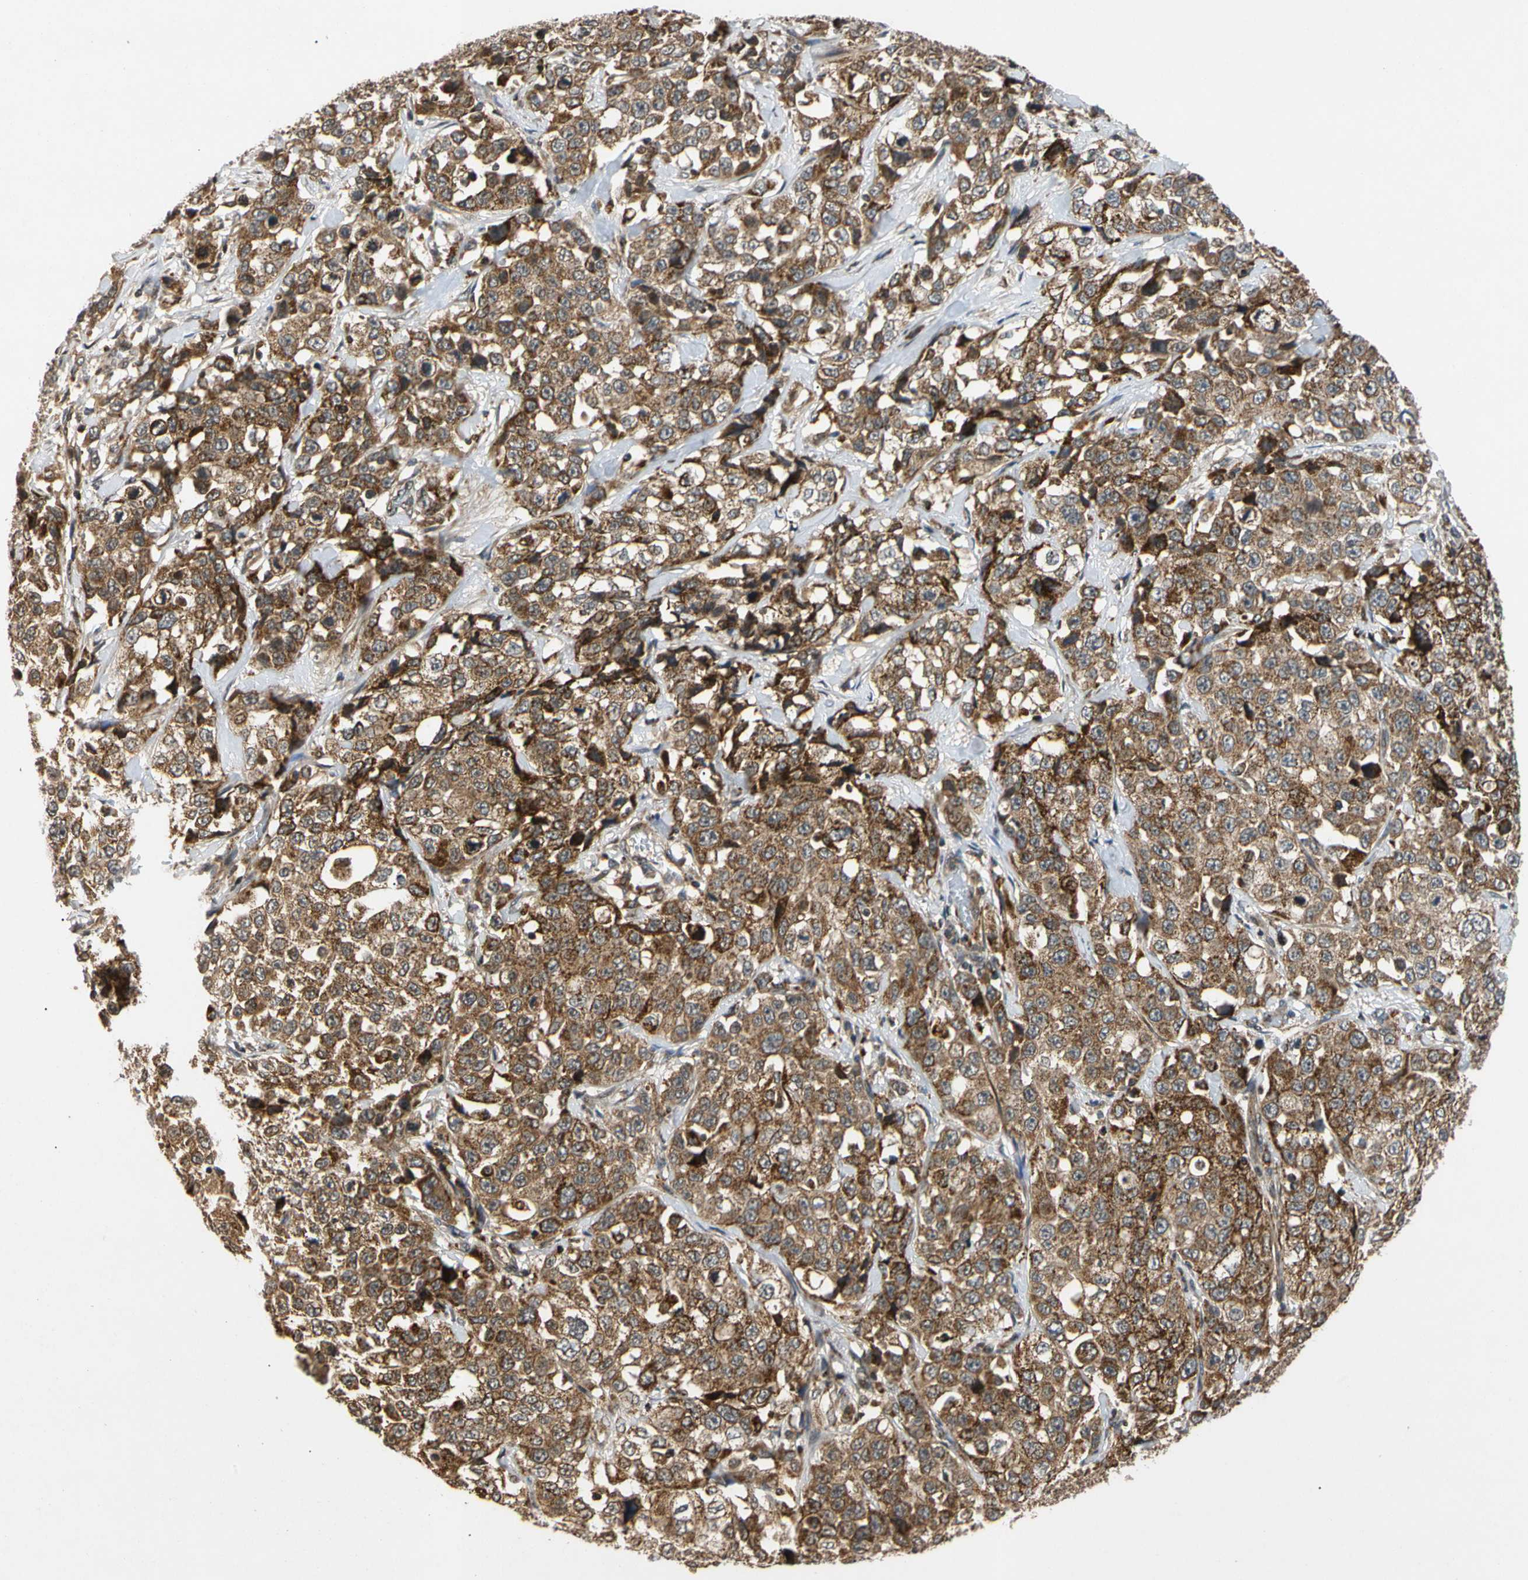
{"staining": {"intensity": "strong", "quantity": ">75%", "location": "cytoplasmic/membranous"}, "tissue": "stomach cancer", "cell_type": "Tumor cells", "image_type": "cancer", "snomed": [{"axis": "morphology", "description": "Normal tissue, NOS"}, {"axis": "morphology", "description": "Adenocarcinoma, NOS"}, {"axis": "topography", "description": "Stomach"}], "caption": "Immunohistochemistry (IHC) image of stomach adenocarcinoma stained for a protein (brown), which exhibits high levels of strong cytoplasmic/membranous expression in about >75% of tumor cells.", "gene": "MRPS22", "patient": {"sex": "male", "age": 48}}